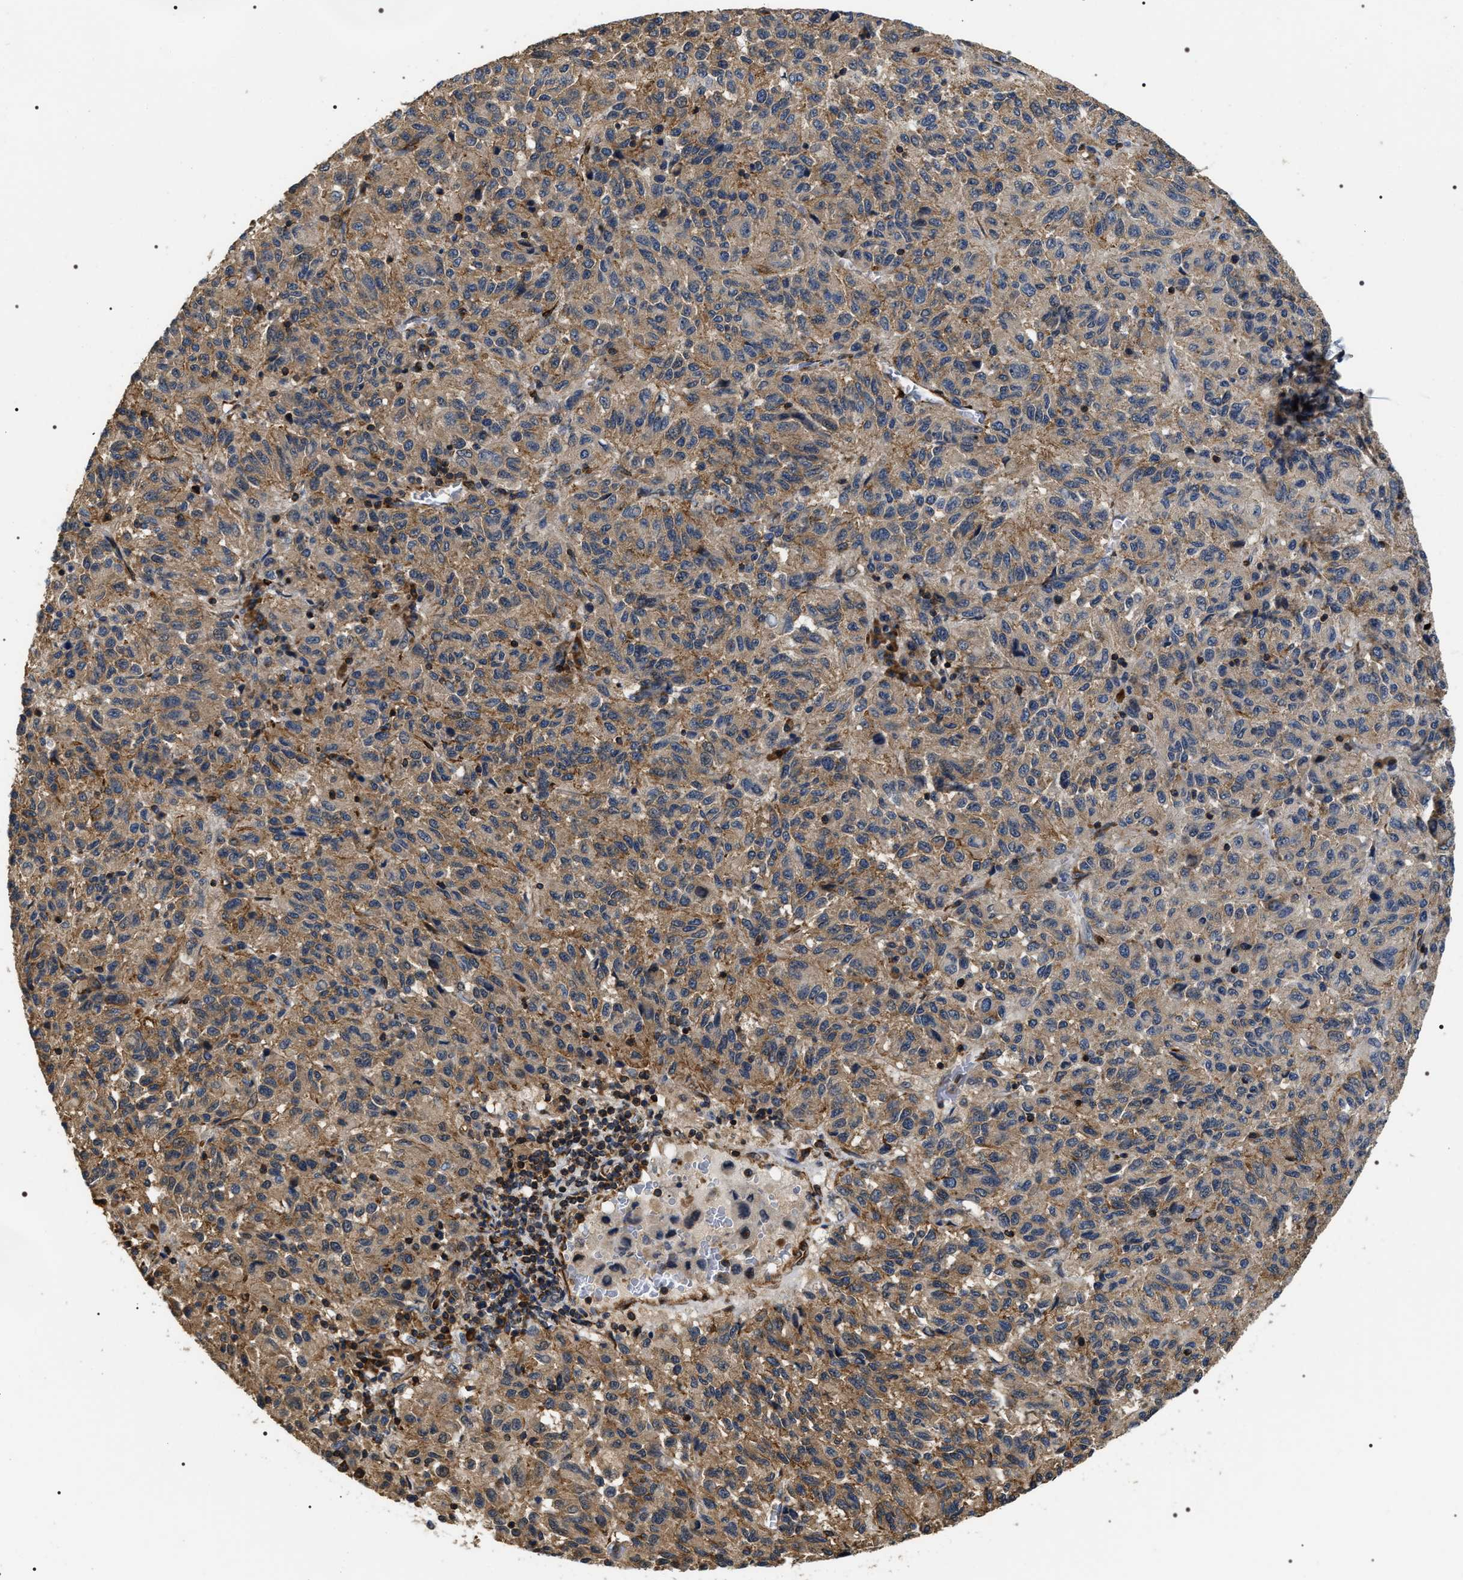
{"staining": {"intensity": "weak", "quantity": ">75%", "location": "cytoplasmic/membranous"}, "tissue": "melanoma", "cell_type": "Tumor cells", "image_type": "cancer", "snomed": [{"axis": "morphology", "description": "Malignant melanoma, Metastatic site"}, {"axis": "topography", "description": "Lung"}], "caption": "Tumor cells demonstrate low levels of weak cytoplasmic/membranous staining in about >75% of cells in malignant melanoma (metastatic site).", "gene": "ZC3HAV1L", "patient": {"sex": "male", "age": 64}}